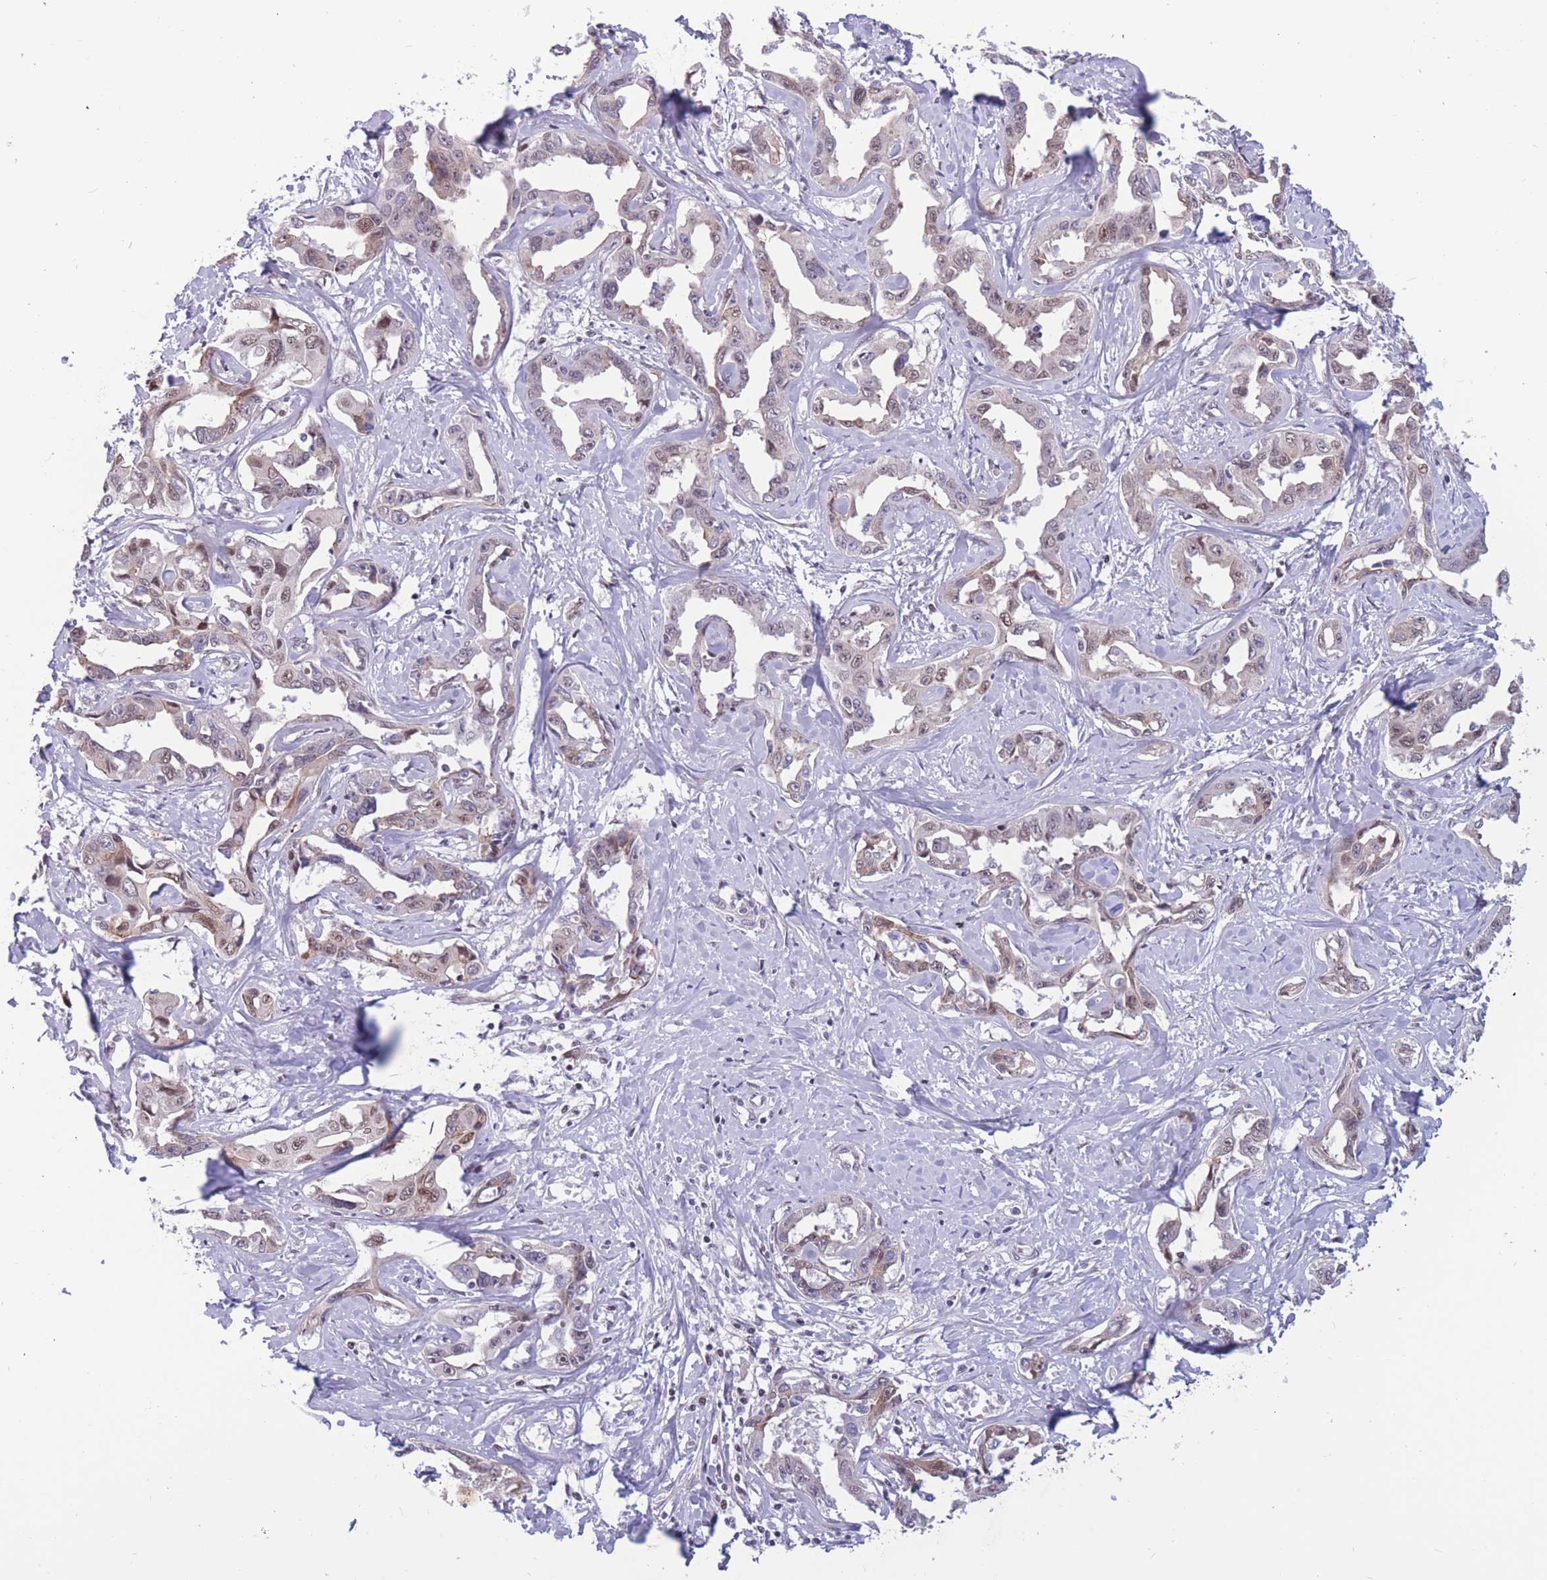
{"staining": {"intensity": "negative", "quantity": "none", "location": "none"}, "tissue": "liver cancer", "cell_type": "Tumor cells", "image_type": "cancer", "snomed": [{"axis": "morphology", "description": "Cholangiocarcinoma"}, {"axis": "topography", "description": "Liver"}], "caption": "Human liver cancer (cholangiocarcinoma) stained for a protein using IHC demonstrates no staining in tumor cells.", "gene": "BCL9L", "patient": {"sex": "male", "age": 59}}